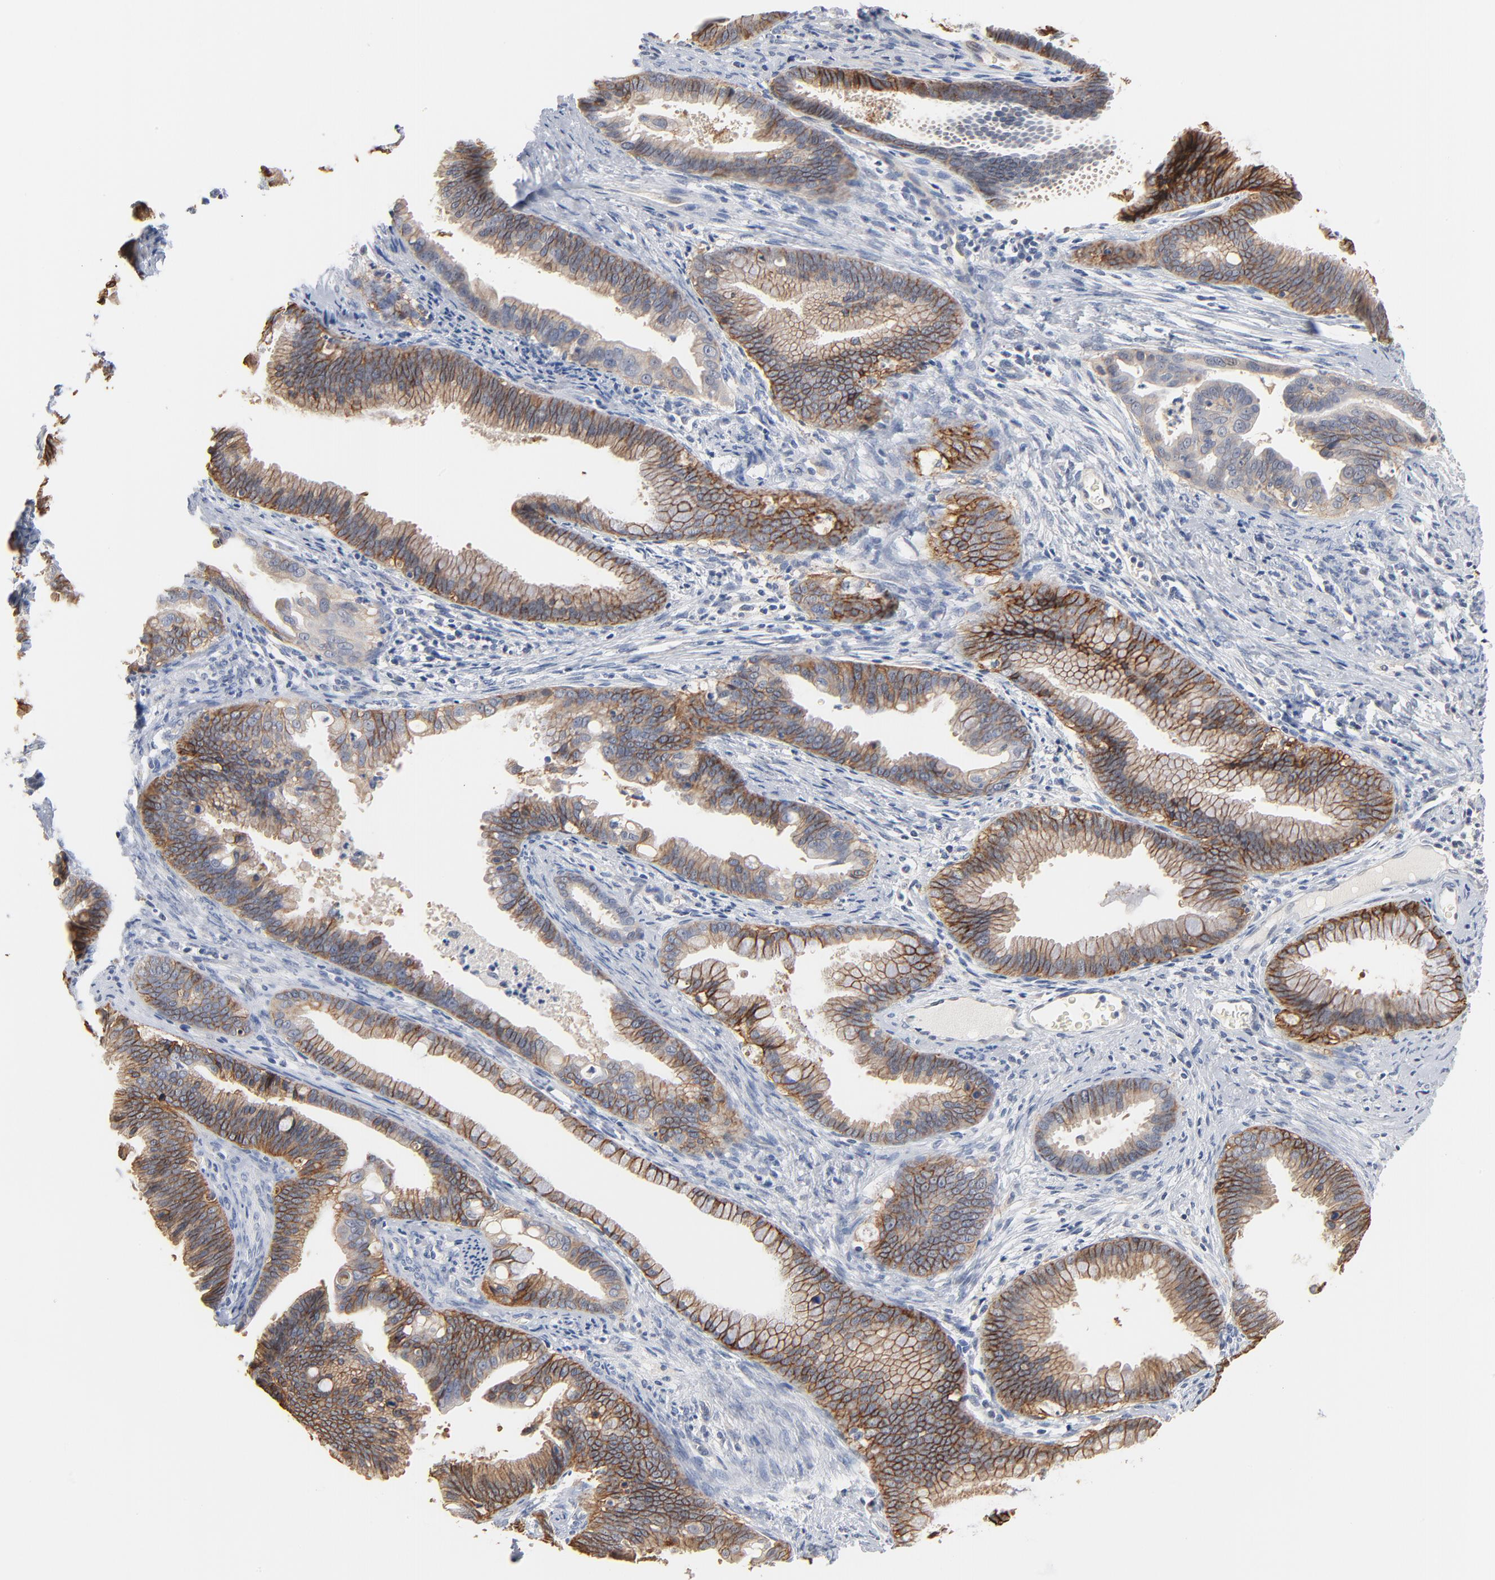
{"staining": {"intensity": "moderate", "quantity": "25%-75%", "location": "cytoplasmic/membranous"}, "tissue": "cervical cancer", "cell_type": "Tumor cells", "image_type": "cancer", "snomed": [{"axis": "morphology", "description": "Adenocarcinoma, NOS"}, {"axis": "topography", "description": "Cervix"}], "caption": "Cervical cancer stained with a brown dye displays moderate cytoplasmic/membranous positive positivity in about 25%-75% of tumor cells.", "gene": "EPCAM", "patient": {"sex": "female", "age": 47}}